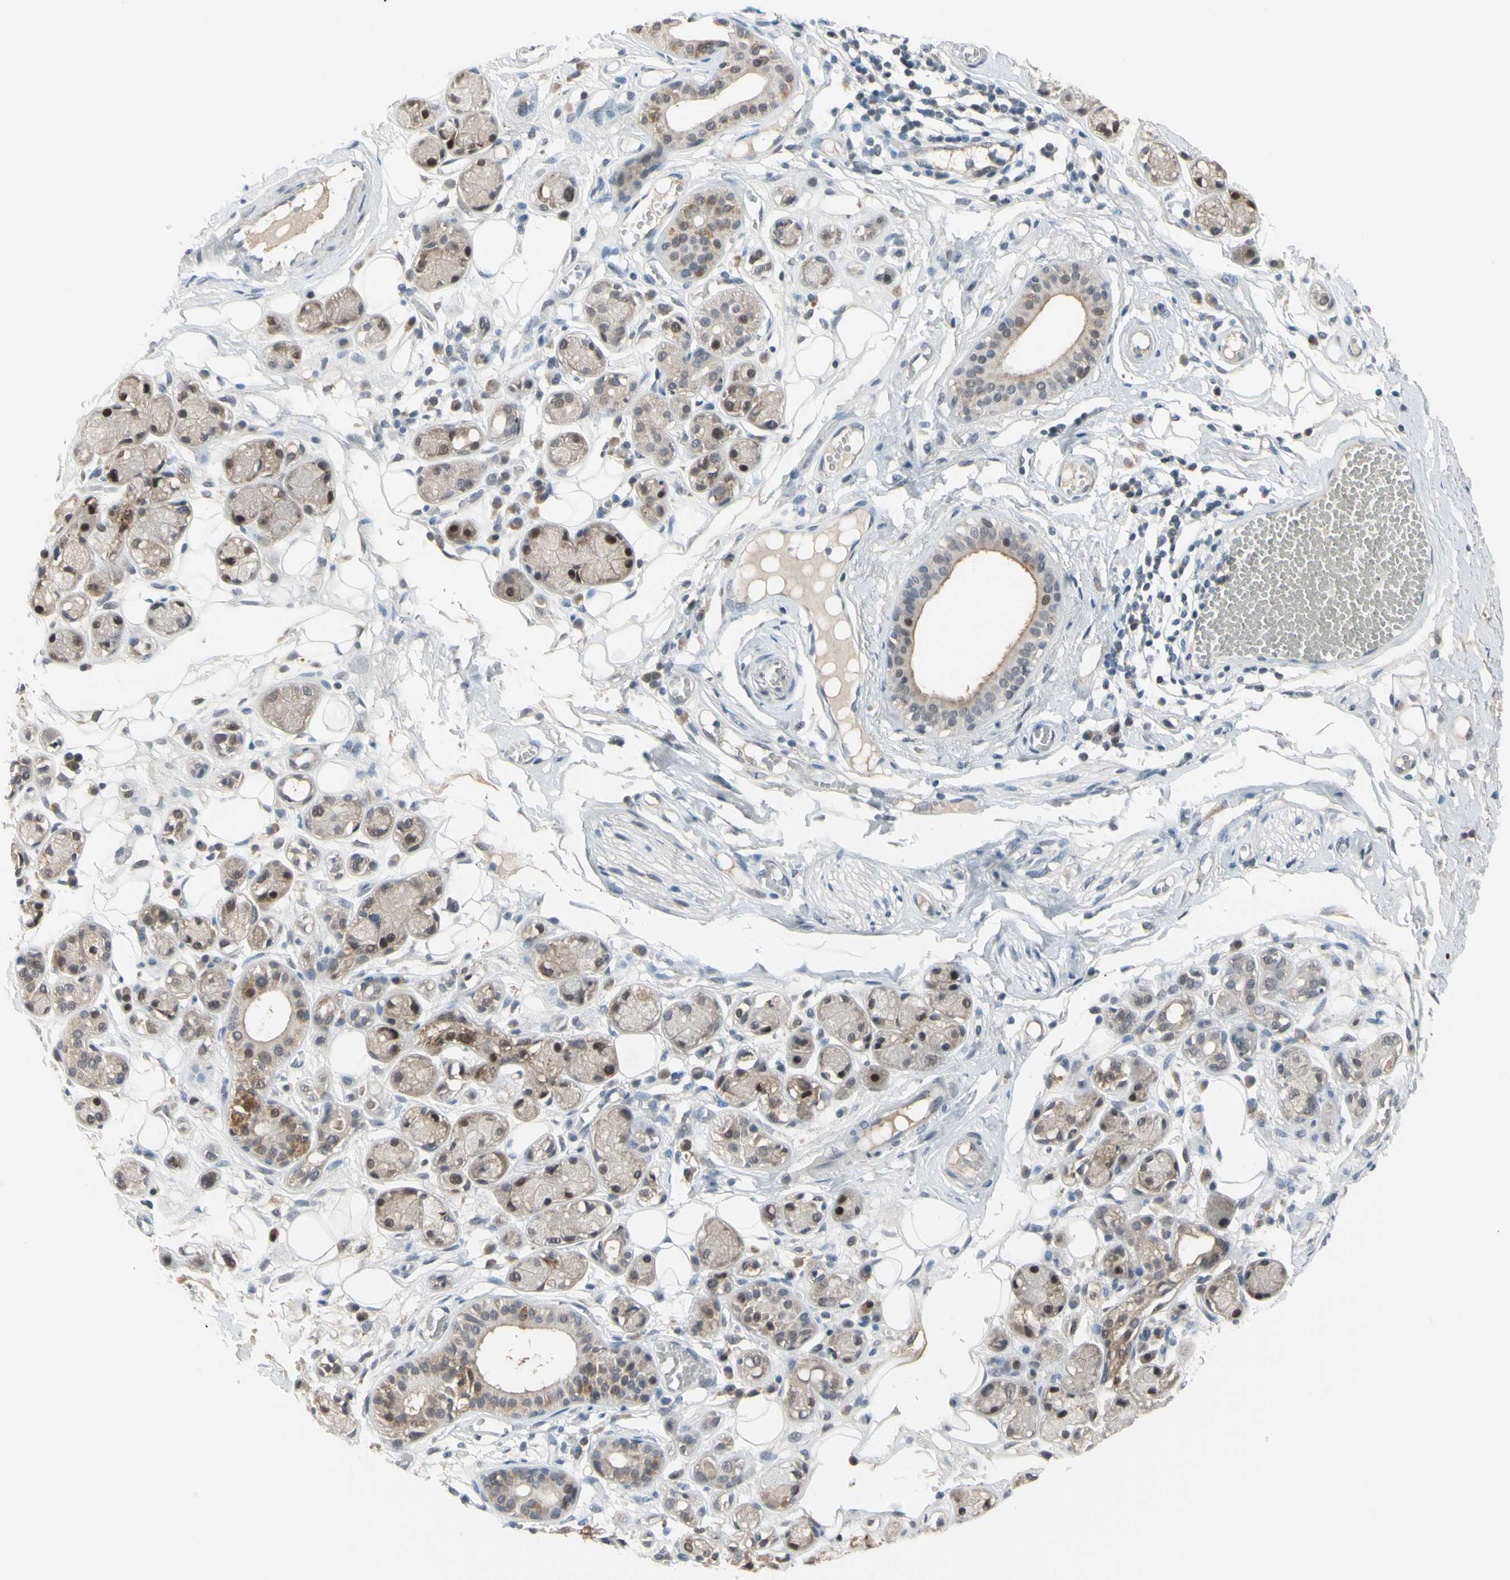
{"staining": {"intensity": "negative", "quantity": "none", "location": "none"}, "tissue": "adipose tissue", "cell_type": "Adipocytes", "image_type": "normal", "snomed": [{"axis": "morphology", "description": "Normal tissue, NOS"}, {"axis": "morphology", "description": "Inflammation, NOS"}, {"axis": "topography", "description": "Vascular tissue"}, {"axis": "topography", "description": "Salivary gland"}], "caption": "There is no significant expression in adipocytes of adipose tissue. Brightfield microscopy of immunohistochemistry stained with DAB (brown) and hematoxylin (blue), captured at high magnification.", "gene": "HSPA4", "patient": {"sex": "female", "age": 75}}